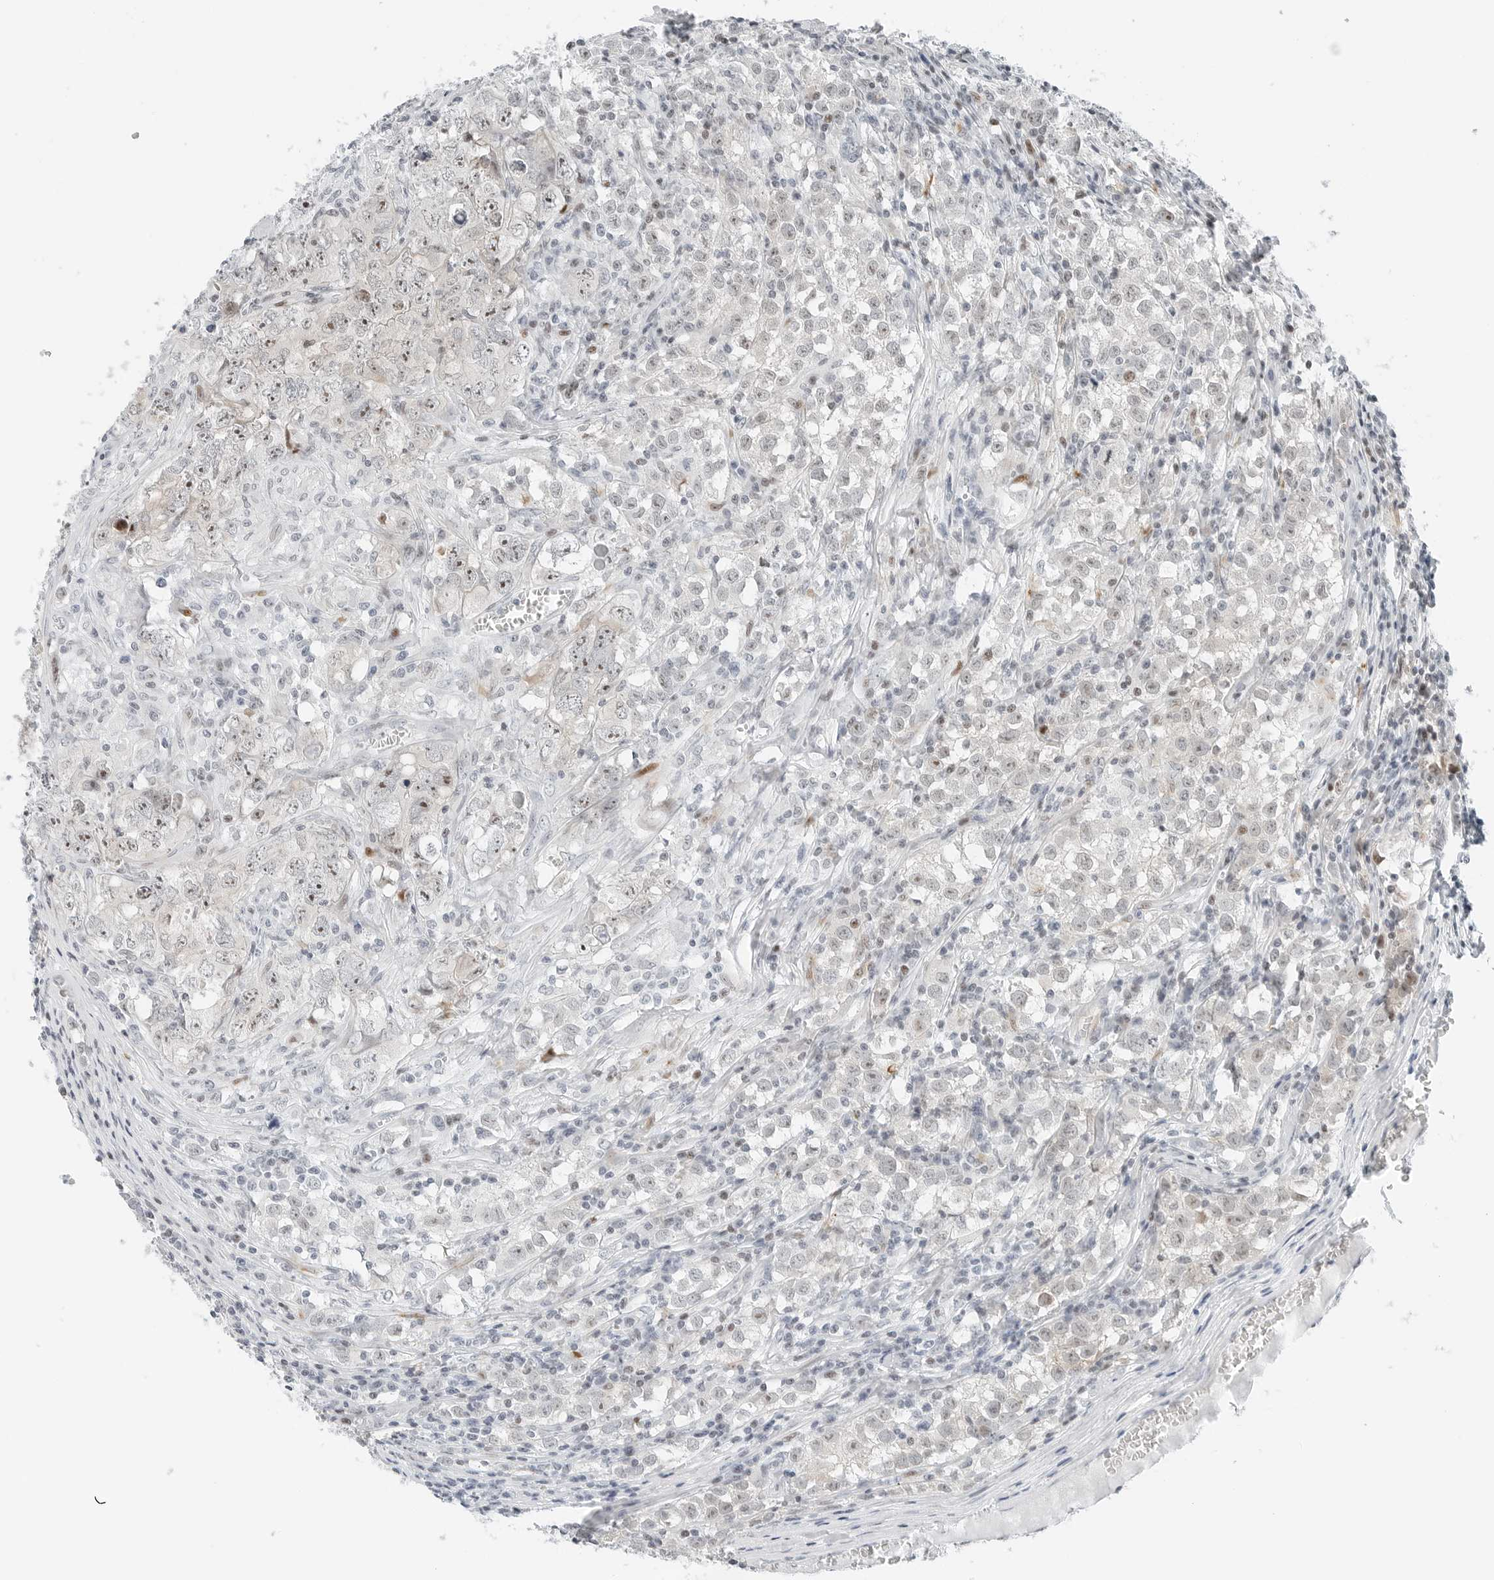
{"staining": {"intensity": "weak", "quantity": "<25%", "location": "nuclear"}, "tissue": "testis cancer", "cell_type": "Tumor cells", "image_type": "cancer", "snomed": [{"axis": "morphology", "description": "Seminoma, NOS"}, {"axis": "morphology", "description": "Carcinoma, Embryonal, NOS"}, {"axis": "topography", "description": "Testis"}], "caption": "Testis embryonal carcinoma was stained to show a protein in brown. There is no significant expression in tumor cells.", "gene": "NTMT2", "patient": {"sex": "male", "age": 43}}